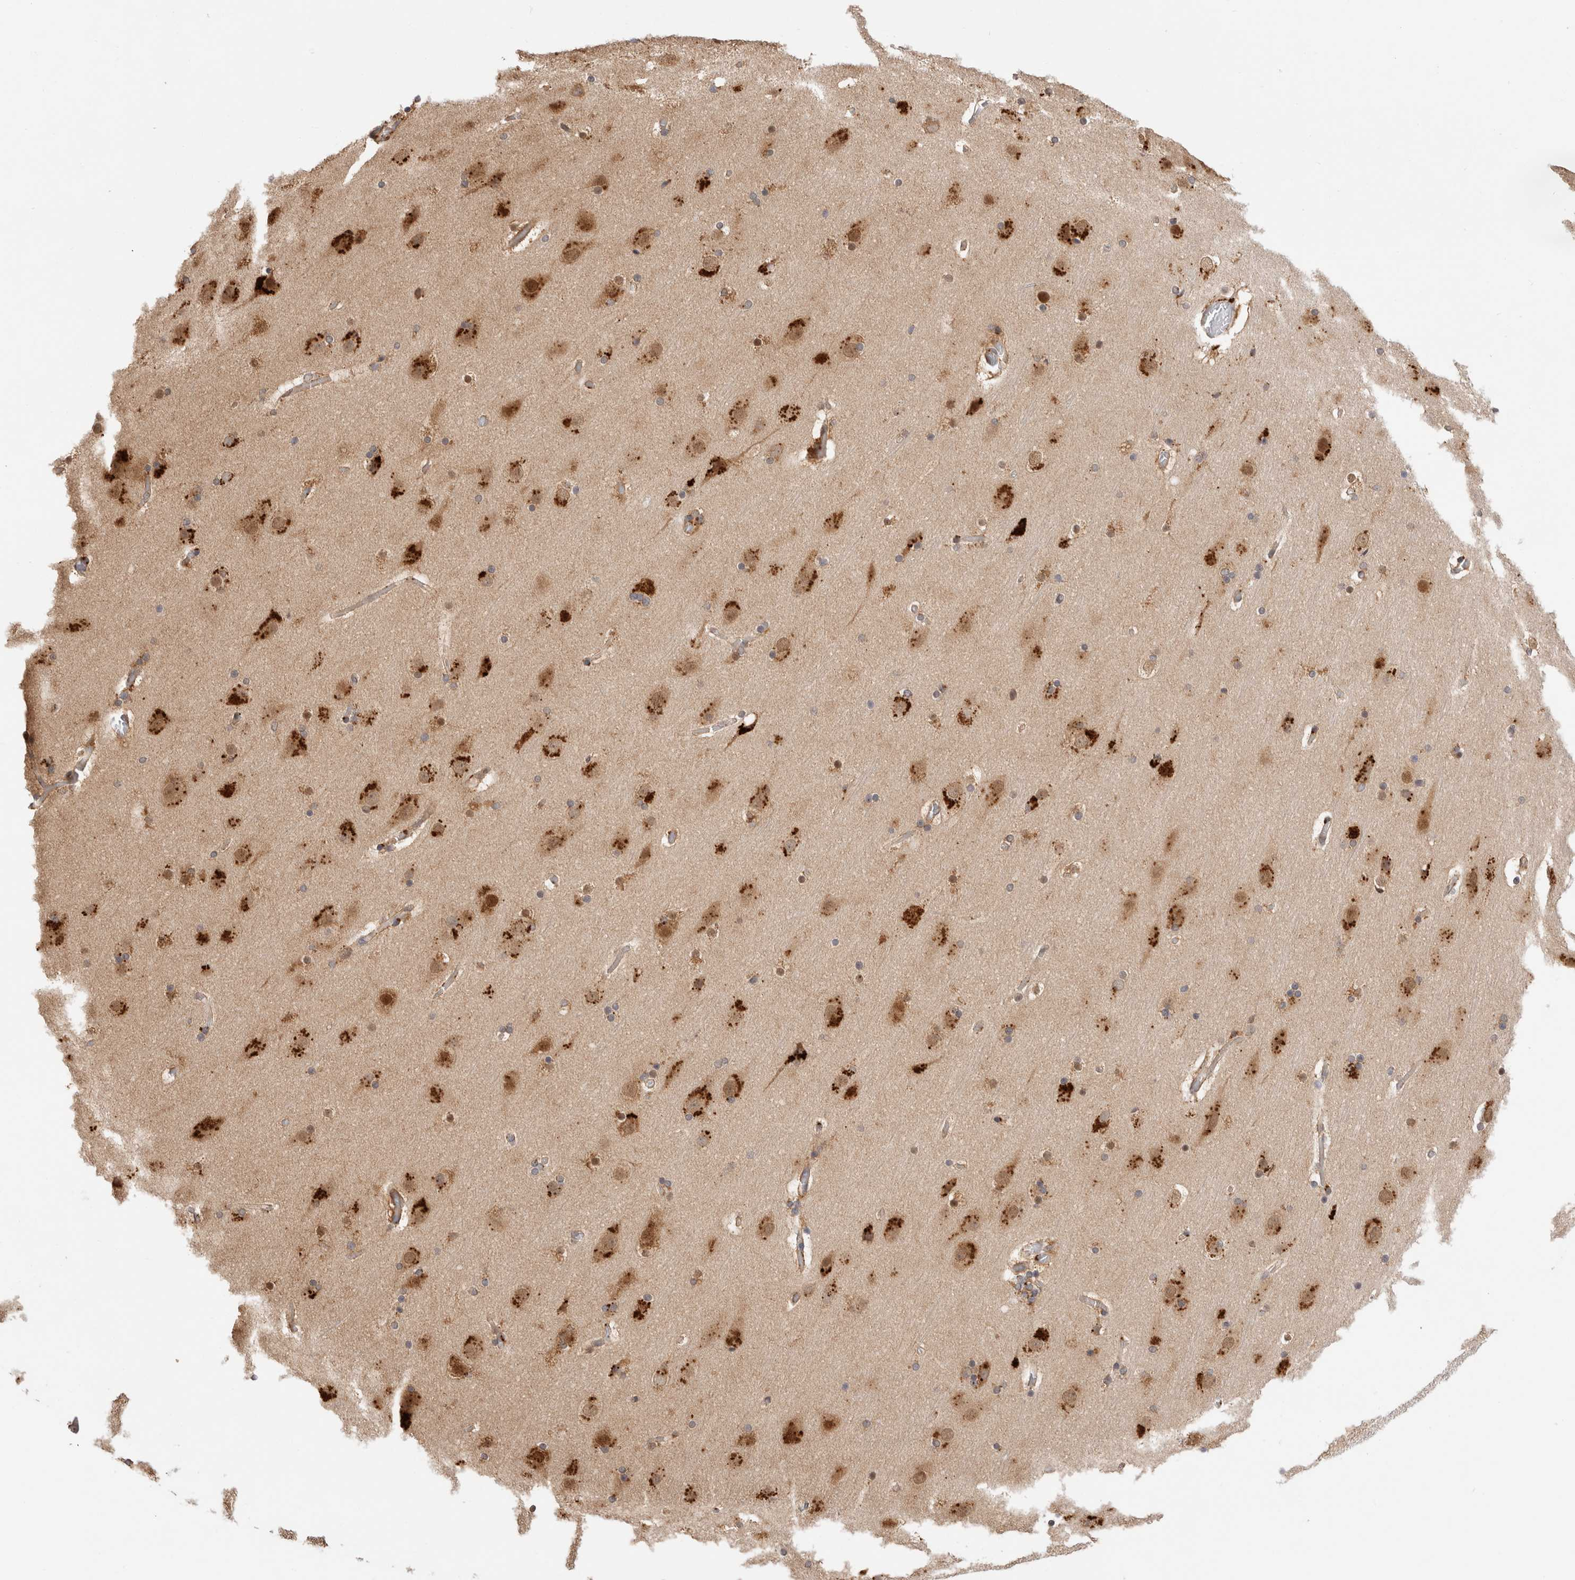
{"staining": {"intensity": "weak", "quantity": ">75%", "location": "cytoplasmic/membranous"}, "tissue": "cerebral cortex", "cell_type": "Endothelial cells", "image_type": "normal", "snomed": [{"axis": "morphology", "description": "Normal tissue, NOS"}, {"axis": "topography", "description": "Cerebral cortex"}], "caption": "Immunohistochemical staining of benign cerebral cortex demonstrates weak cytoplasmic/membranous protein positivity in approximately >75% of endothelial cells.", "gene": "ACTL9", "patient": {"sex": "male", "age": 57}}